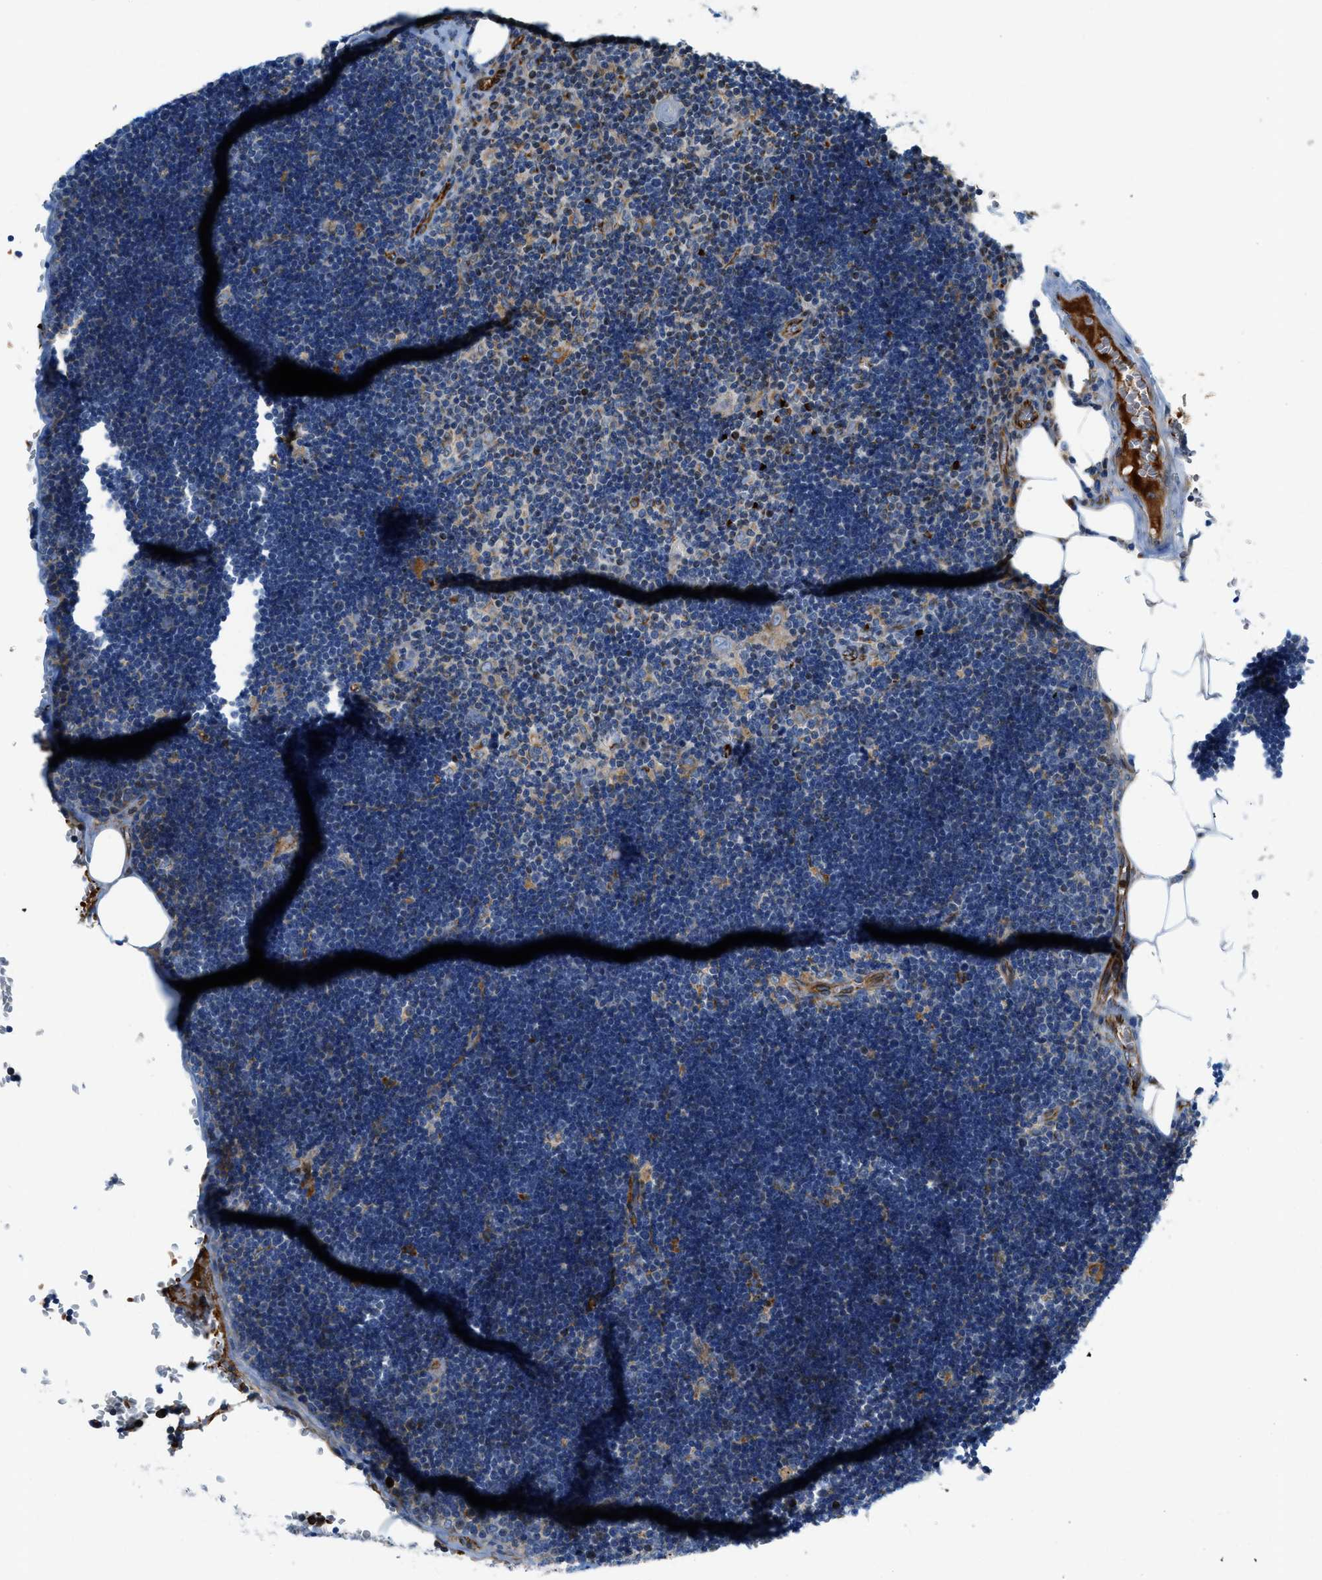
{"staining": {"intensity": "weak", "quantity": "<25%", "location": "cytoplasmic/membranous"}, "tissue": "lymph node", "cell_type": "Germinal center cells", "image_type": "normal", "snomed": [{"axis": "morphology", "description": "Normal tissue, NOS"}, {"axis": "topography", "description": "Lymph node"}], "caption": "This is an IHC image of benign human lymph node. There is no staining in germinal center cells.", "gene": "ZNF831", "patient": {"sex": "male", "age": 33}}